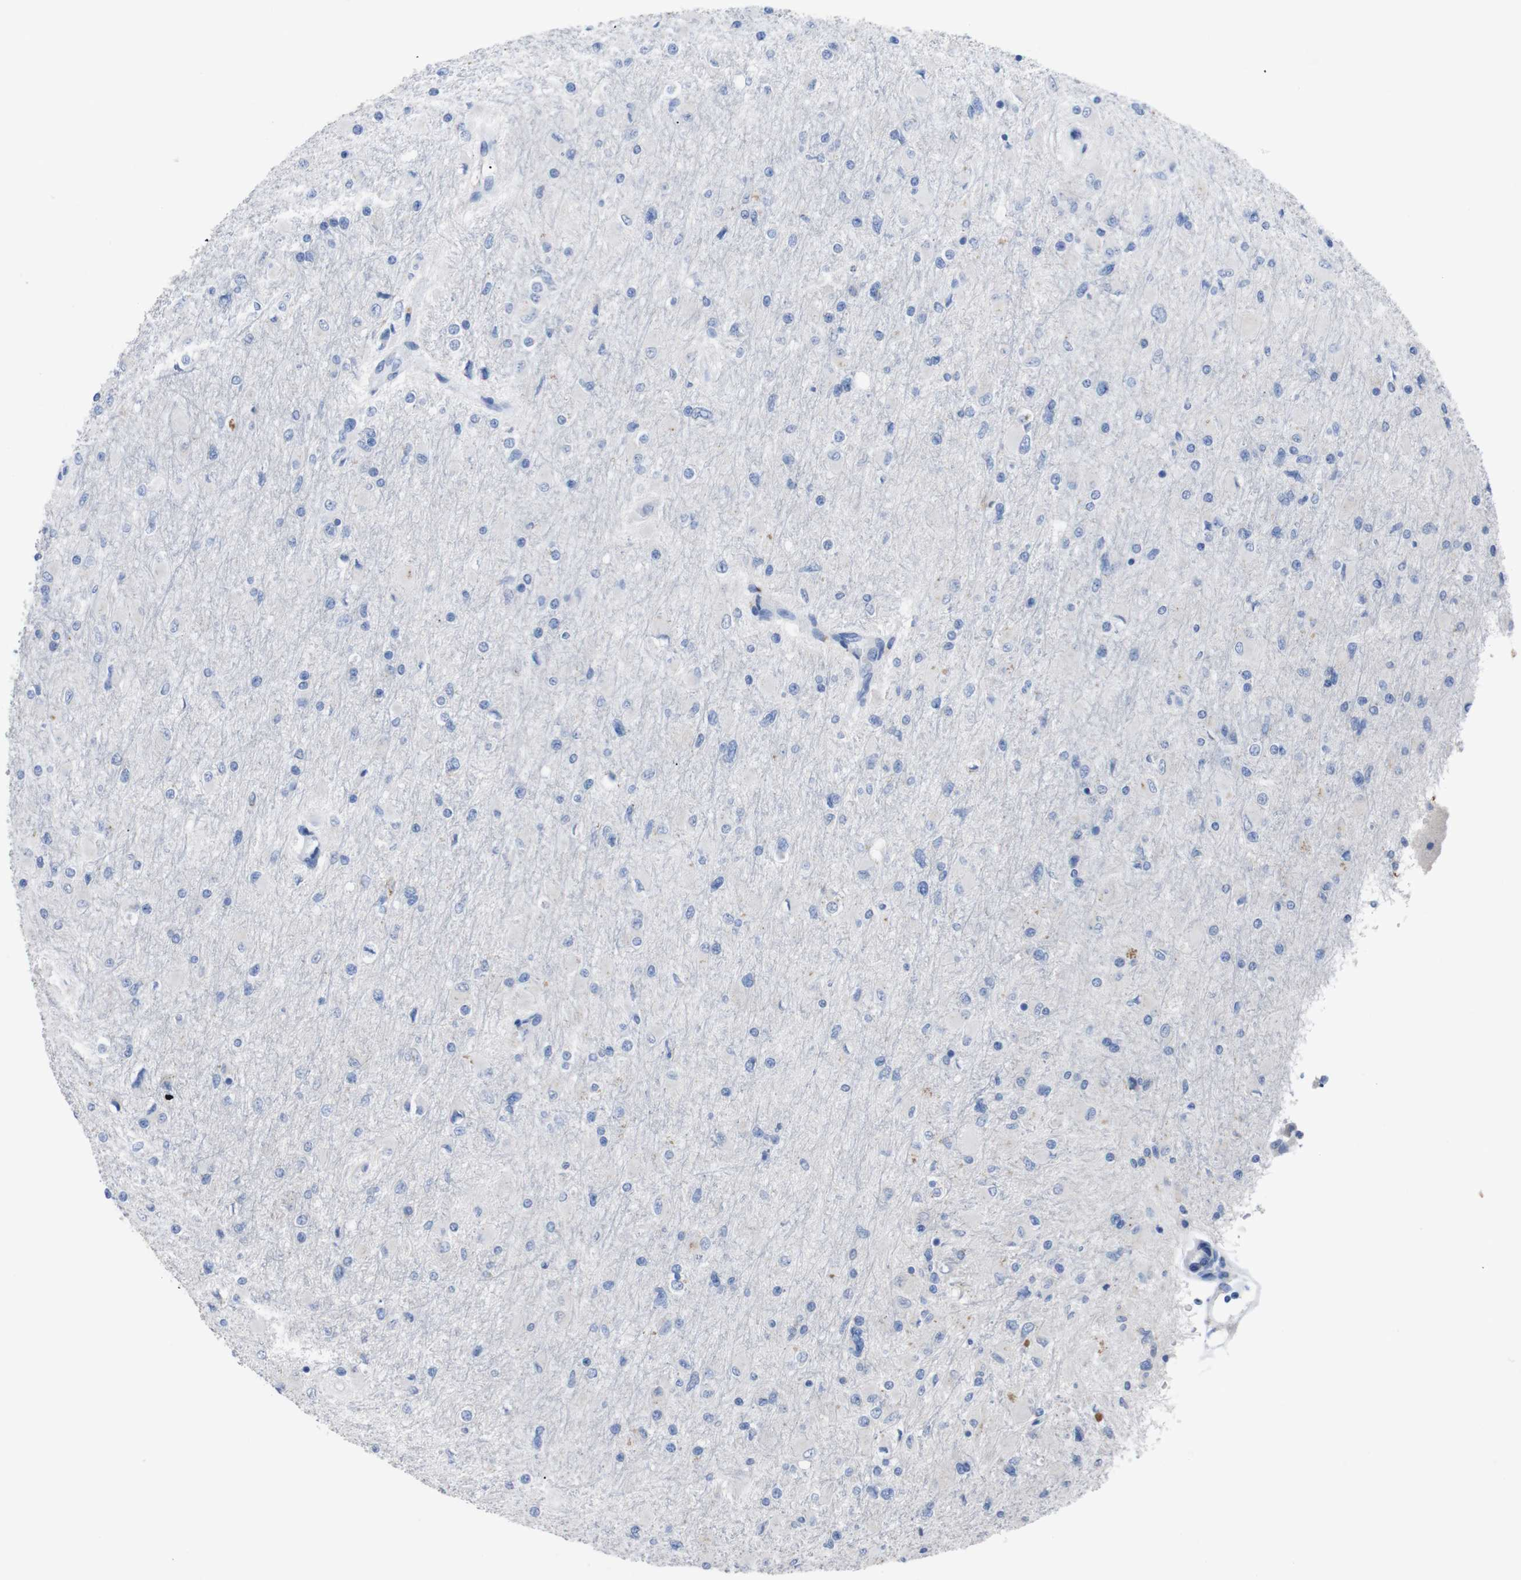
{"staining": {"intensity": "negative", "quantity": "none", "location": "none"}, "tissue": "glioma", "cell_type": "Tumor cells", "image_type": "cancer", "snomed": [{"axis": "morphology", "description": "Glioma, malignant, High grade"}, {"axis": "topography", "description": "Cerebral cortex"}], "caption": "Immunohistochemistry (IHC) of malignant glioma (high-grade) displays no expression in tumor cells. Nuclei are stained in blue.", "gene": "GJB2", "patient": {"sex": "female", "age": 36}}